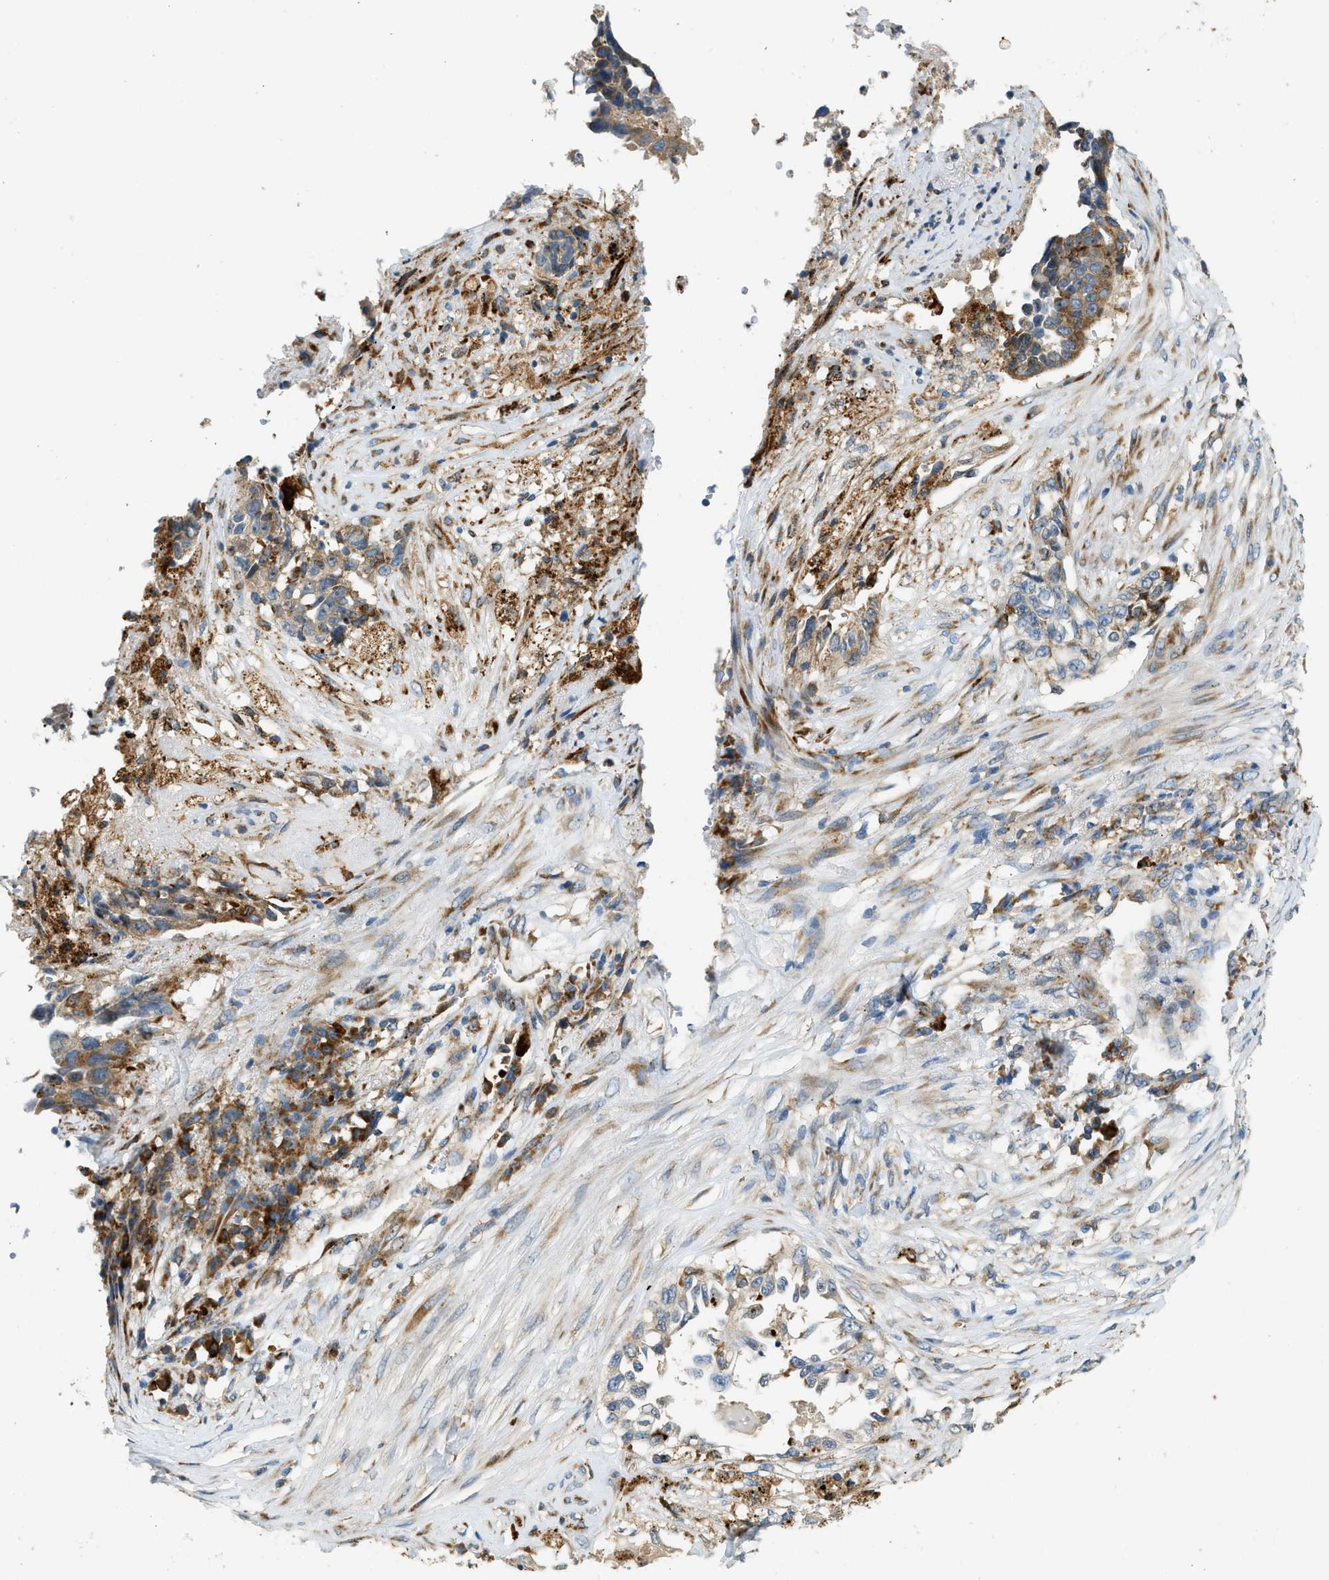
{"staining": {"intensity": "moderate", "quantity": ">75%", "location": "cytoplasmic/membranous"}, "tissue": "lung cancer", "cell_type": "Tumor cells", "image_type": "cancer", "snomed": [{"axis": "morphology", "description": "Adenocarcinoma, NOS"}, {"axis": "topography", "description": "Lung"}], "caption": "Moderate cytoplasmic/membranous expression is appreciated in approximately >75% of tumor cells in lung cancer (adenocarcinoma).", "gene": "CTSB", "patient": {"sex": "female", "age": 51}}